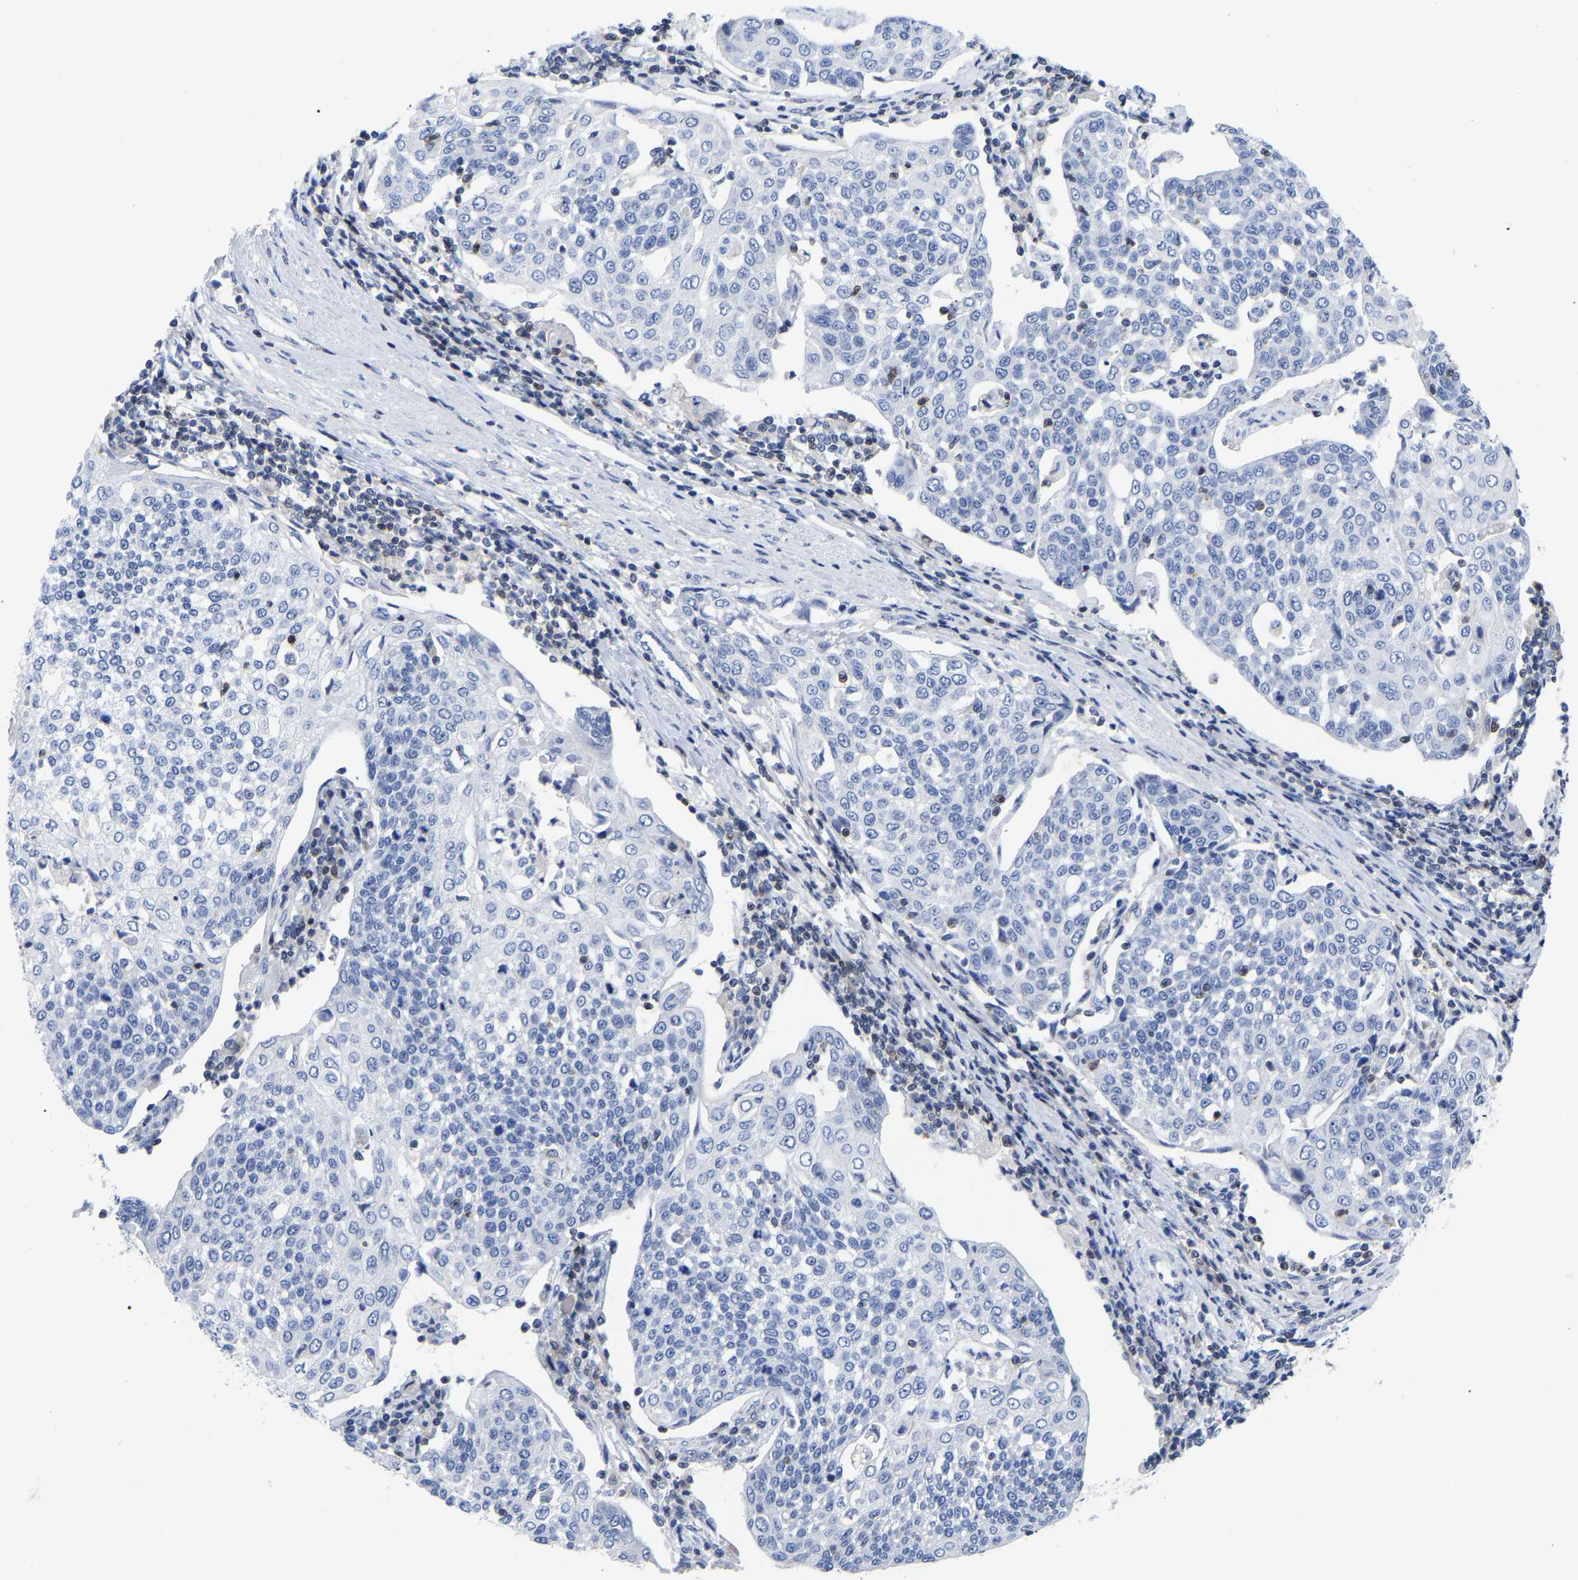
{"staining": {"intensity": "negative", "quantity": "none", "location": "none"}, "tissue": "cervical cancer", "cell_type": "Tumor cells", "image_type": "cancer", "snomed": [{"axis": "morphology", "description": "Squamous cell carcinoma, NOS"}, {"axis": "topography", "description": "Cervix"}], "caption": "Image shows no protein expression in tumor cells of squamous cell carcinoma (cervical) tissue. The staining was performed using DAB (3,3'-diaminobenzidine) to visualize the protein expression in brown, while the nuclei were stained in blue with hematoxylin (Magnification: 20x).", "gene": "PTPN7", "patient": {"sex": "female", "age": 34}}